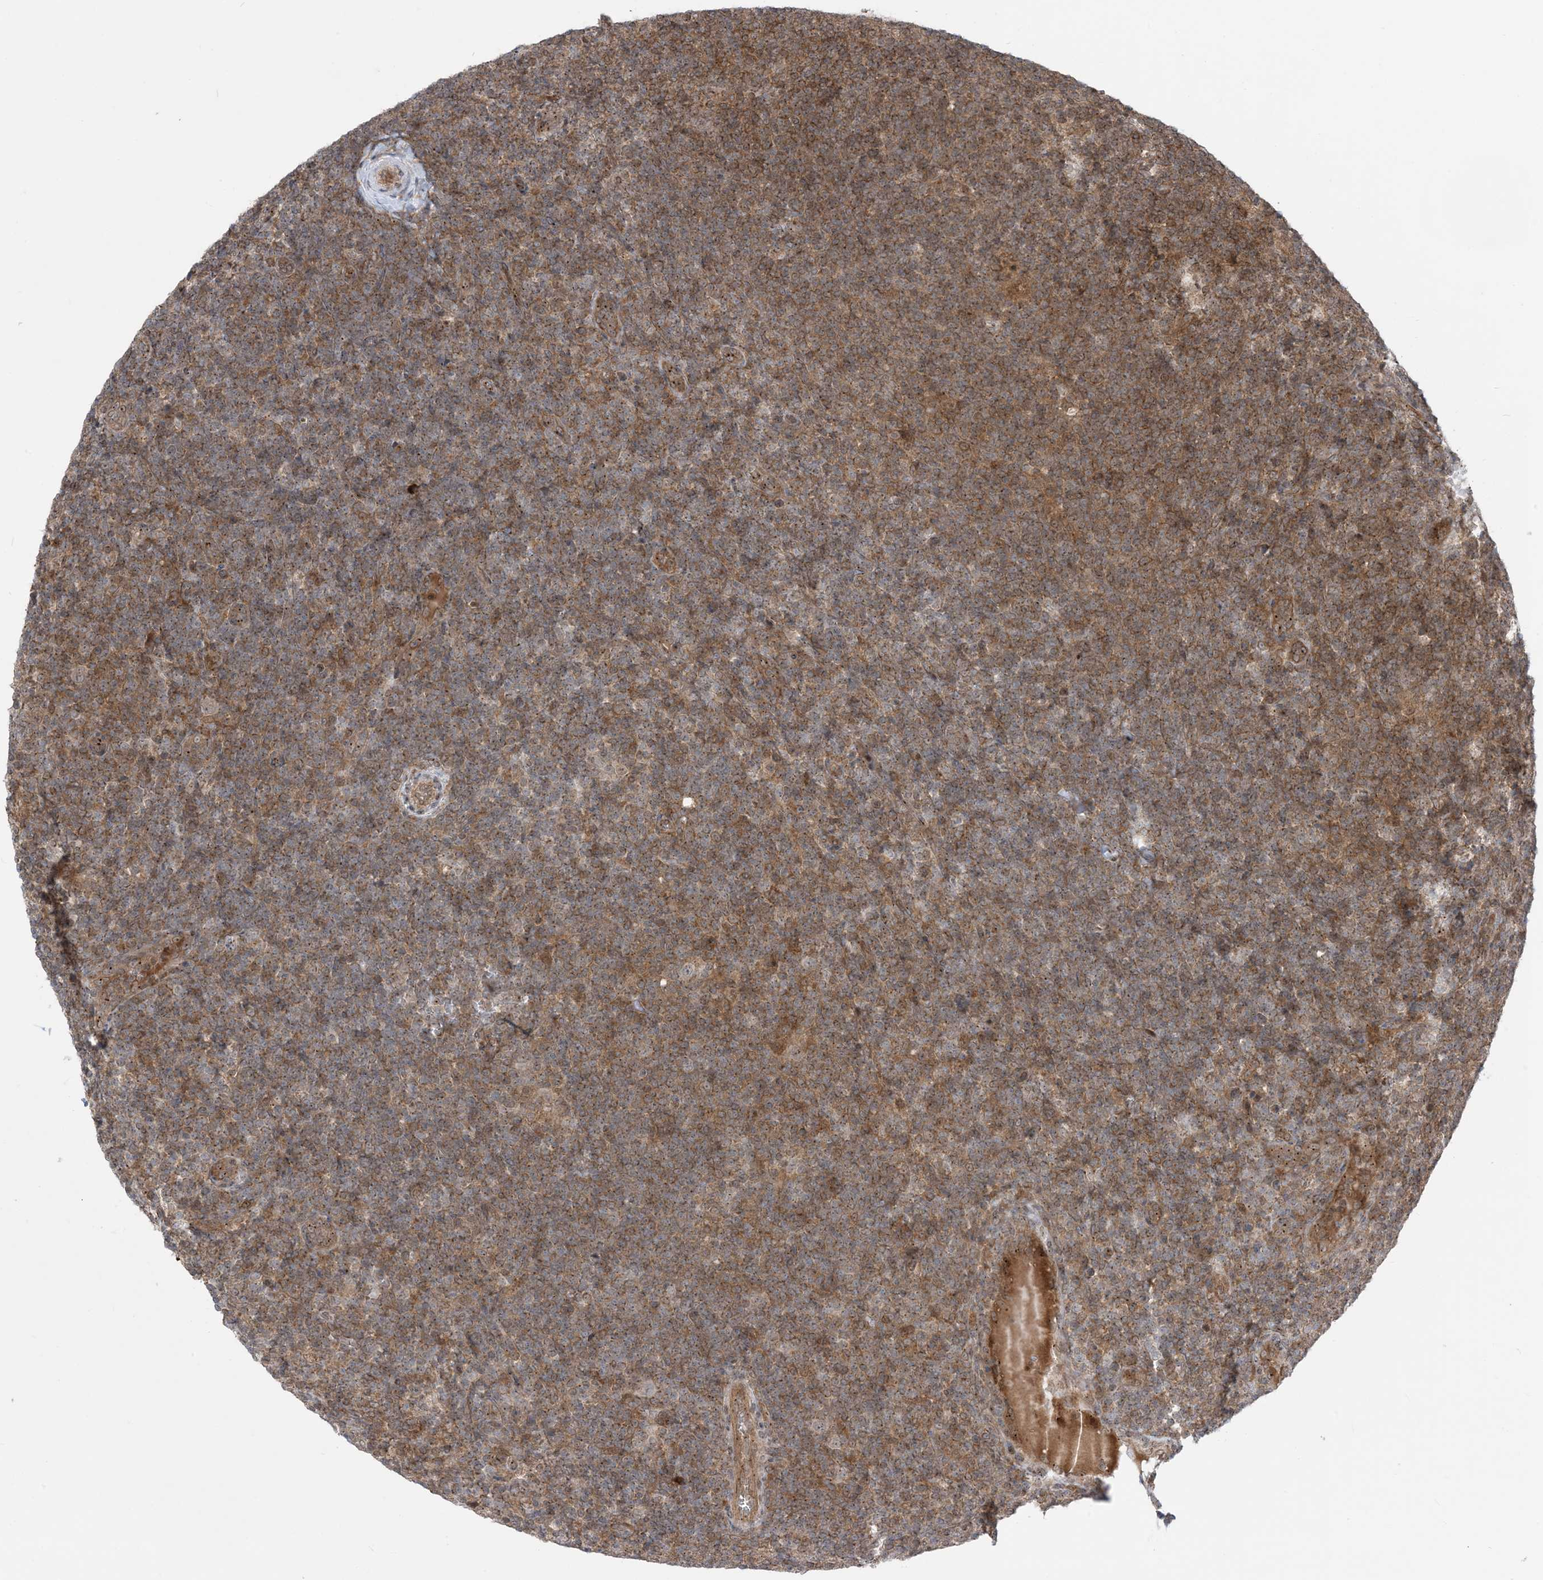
{"staining": {"intensity": "weak", "quantity": "25%-75%", "location": "cytoplasmic/membranous"}, "tissue": "lymphoma", "cell_type": "Tumor cells", "image_type": "cancer", "snomed": [{"axis": "morphology", "description": "Hodgkin's disease, NOS"}, {"axis": "topography", "description": "Lymph node"}], "caption": "This histopathology image shows IHC staining of human lymphoma, with low weak cytoplasmic/membranous positivity in about 25%-75% of tumor cells.", "gene": "CASP4", "patient": {"sex": "female", "age": 57}}